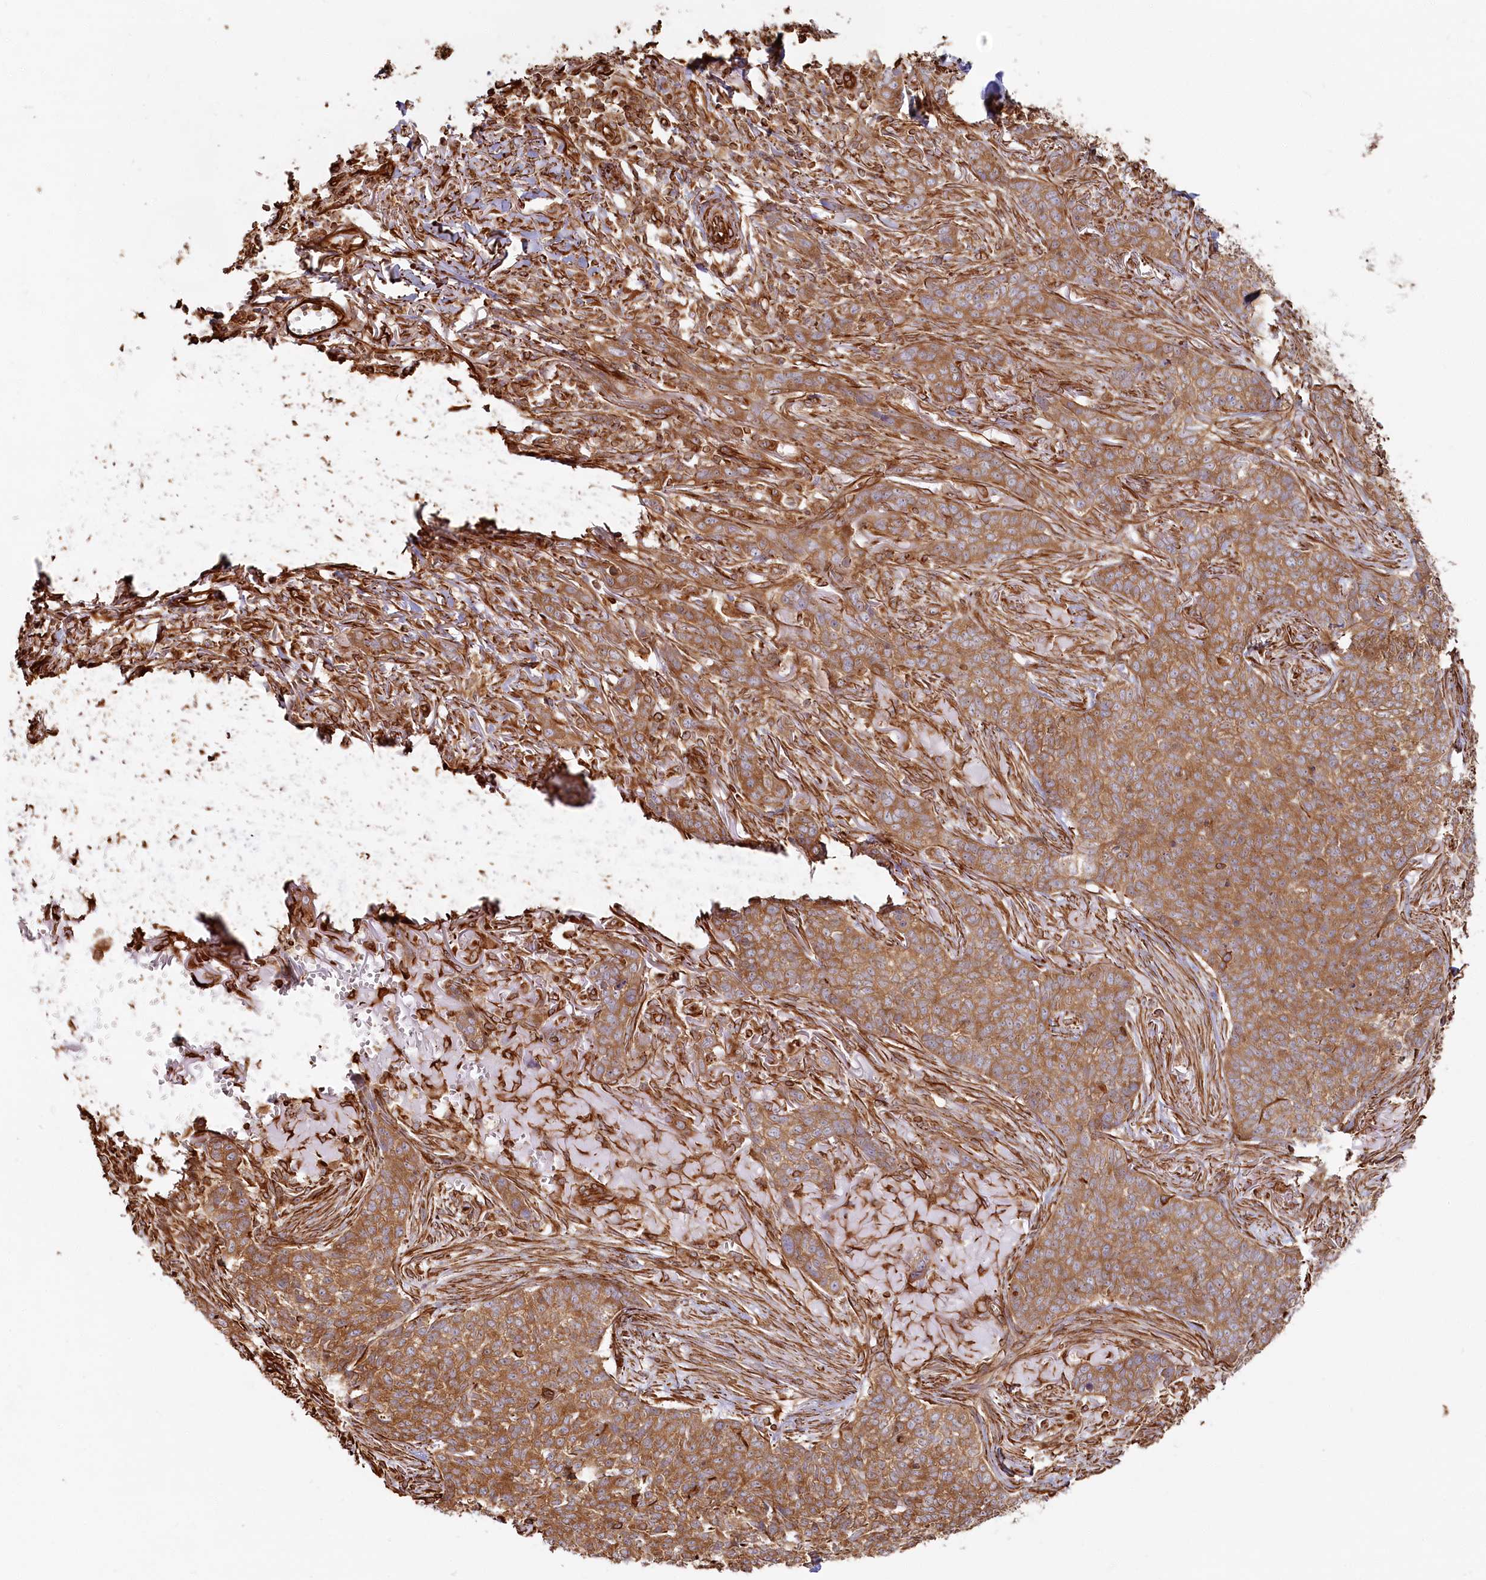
{"staining": {"intensity": "moderate", "quantity": ">75%", "location": "cytoplasmic/membranous"}, "tissue": "skin cancer", "cell_type": "Tumor cells", "image_type": "cancer", "snomed": [{"axis": "morphology", "description": "Basal cell carcinoma"}, {"axis": "topography", "description": "Skin"}], "caption": "High-magnification brightfield microscopy of skin cancer stained with DAB (brown) and counterstained with hematoxylin (blue). tumor cells exhibit moderate cytoplasmic/membranous expression is present in approximately>75% of cells.", "gene": "TTC1", "patient": {"sex": "male", "age": 85}}